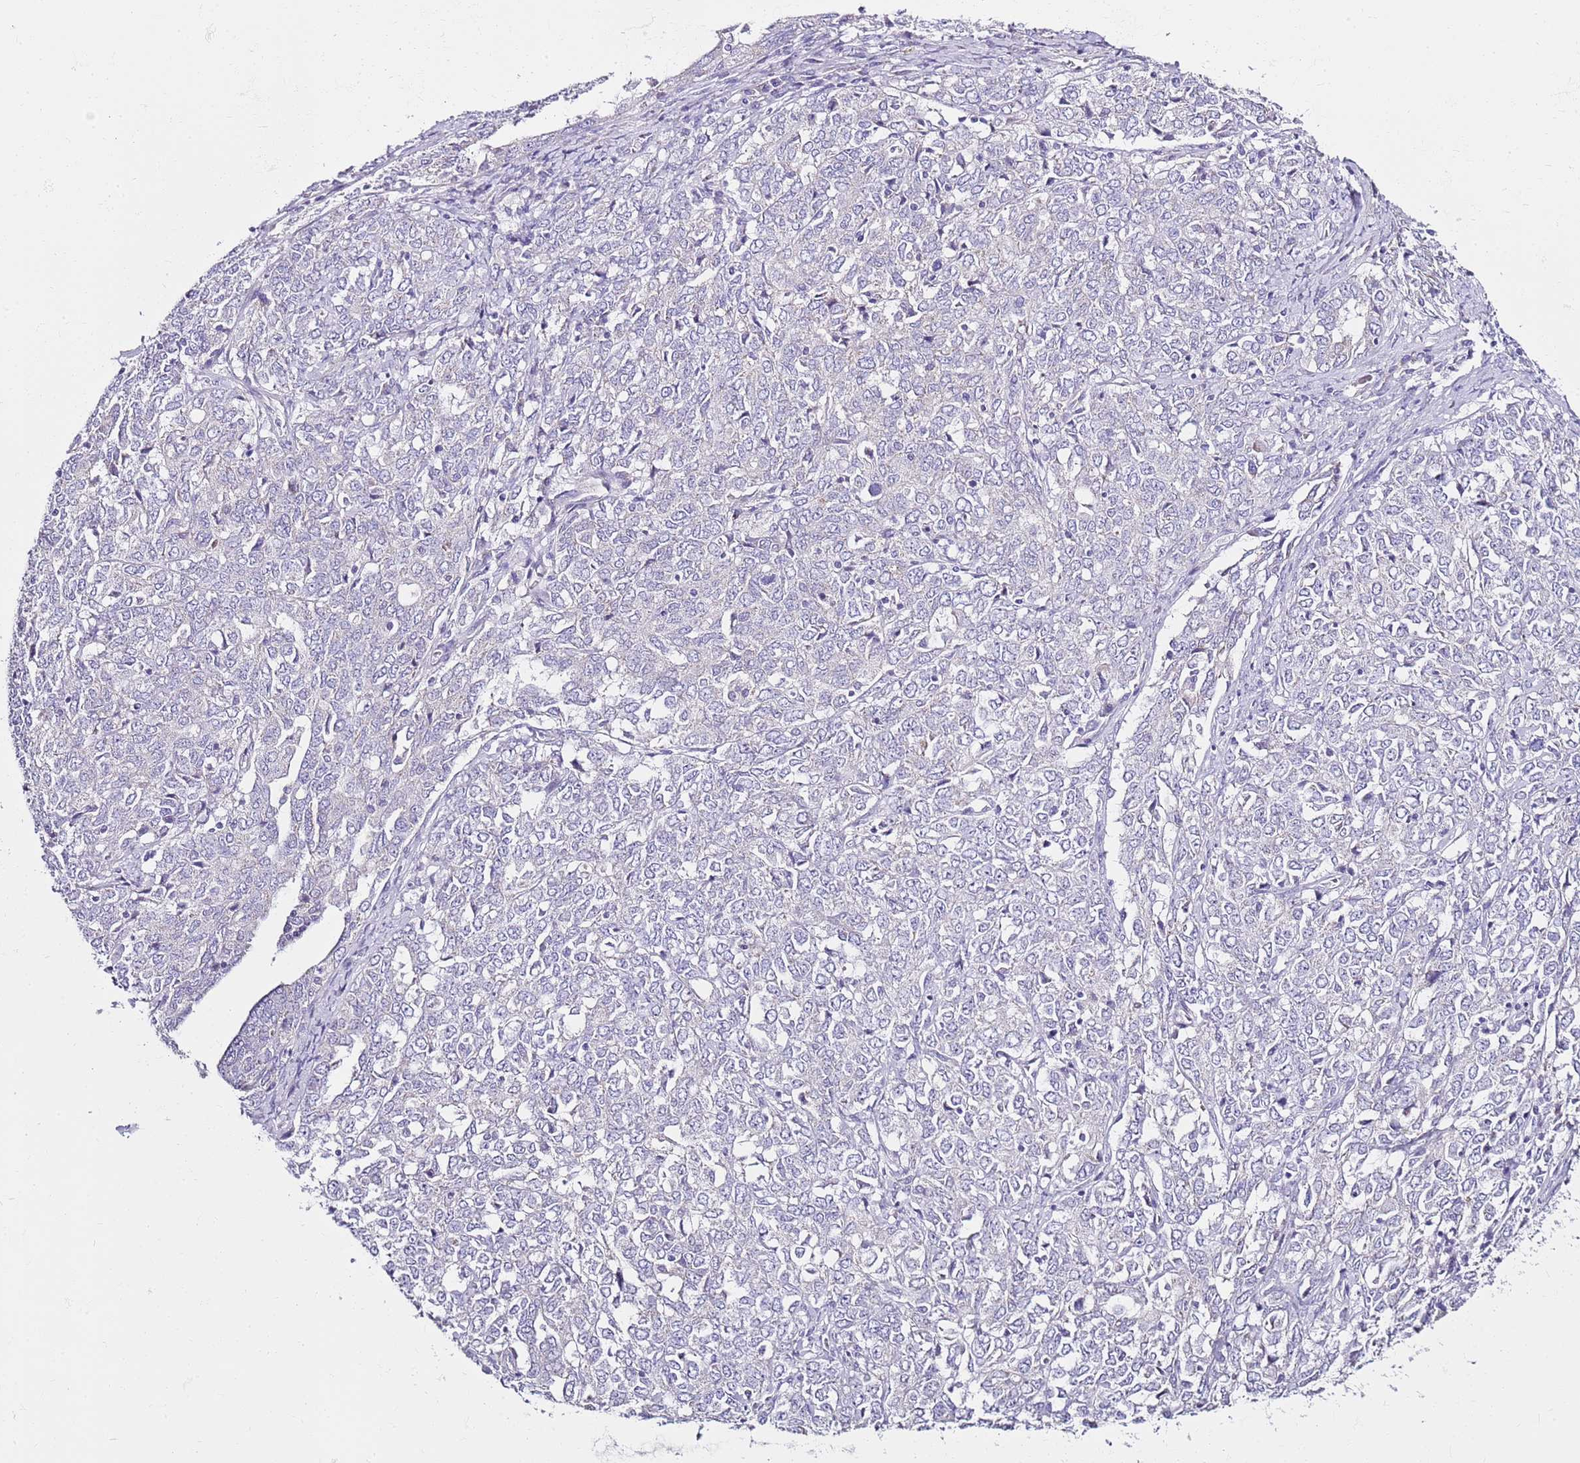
{"staining": {"intensity": "weak", "quantity": "<25%", "location": "cytoplasmic/membranous"}, "tissue": "ovarian cancer", "cell_type": "Tumor cells", "image_type": "cancer", "snomed": [{"axis": "morphology", "description": "Carcinoma, endometroid"}, {"axis": "topography", "description": "Ovary"}], "caption": "Protein analysis of ovarian endometroid carcinoma exhibits no significant staining in tumor cells. (DAB IHC, high magnification).", "gene": "MYBPC3", "patient": {"sex": "female", "age": 62}}